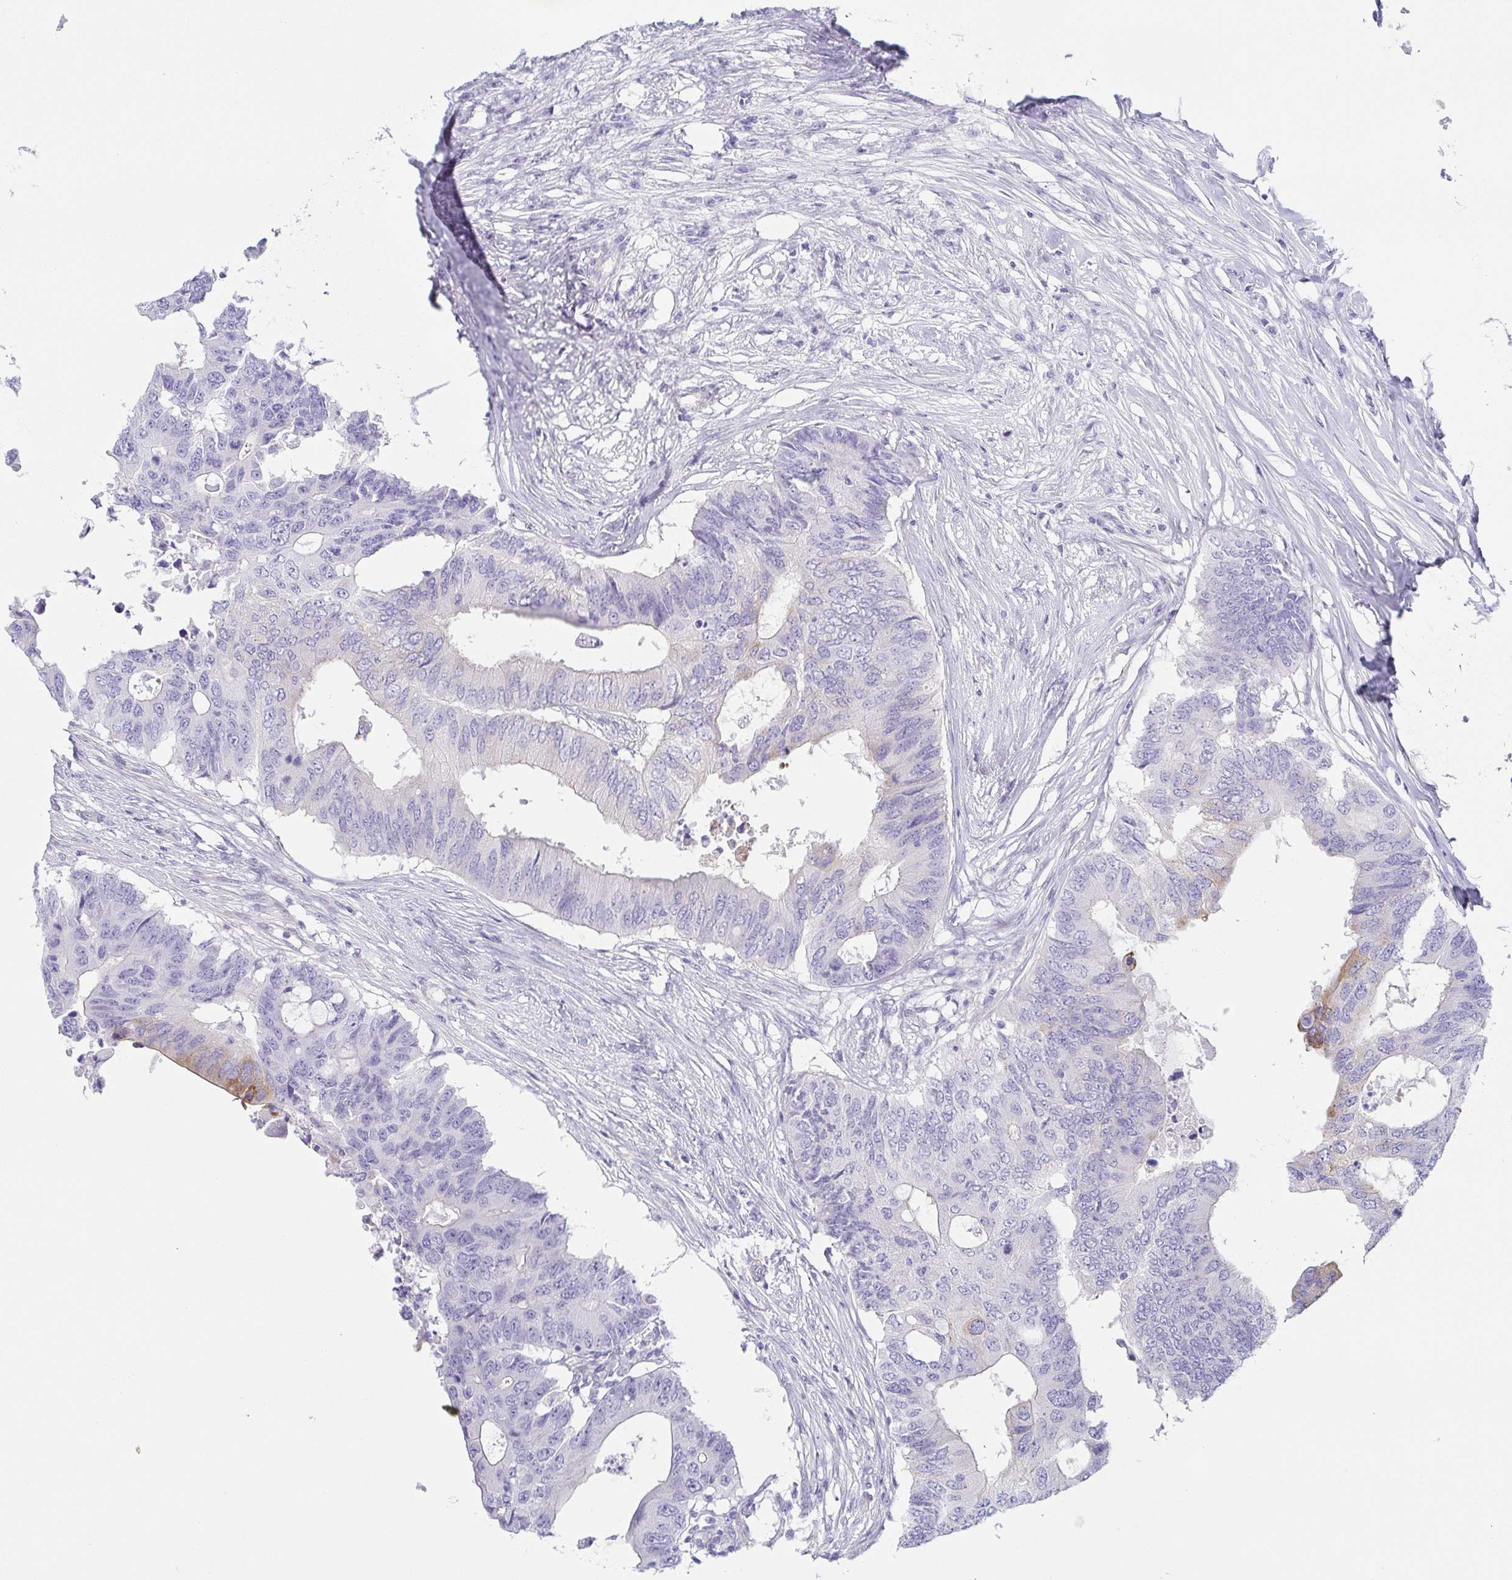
{"staining": {"intensity": "moderate", "quantity": "<25%", "location": "cytoplasmic/membranous"}, "tissue": "colorectal cancer", "cell_type": "Tumor cells", "image_type": "cancer", "snomed": [{"axis": "morphology", "description": "Adenocarcinoma, NOS"}, {"axis": "topography", "description": "Colon"}], "caption": "High-power microscopy captured an IHC histopathology image of colorectal cancer (adenocarcinoma), revealing moderate cytoplasmic/membranous expression in approximately <25% of tumor cells.", "gene": "PRR4", "patient": {"sex": "male", "age": 71}}